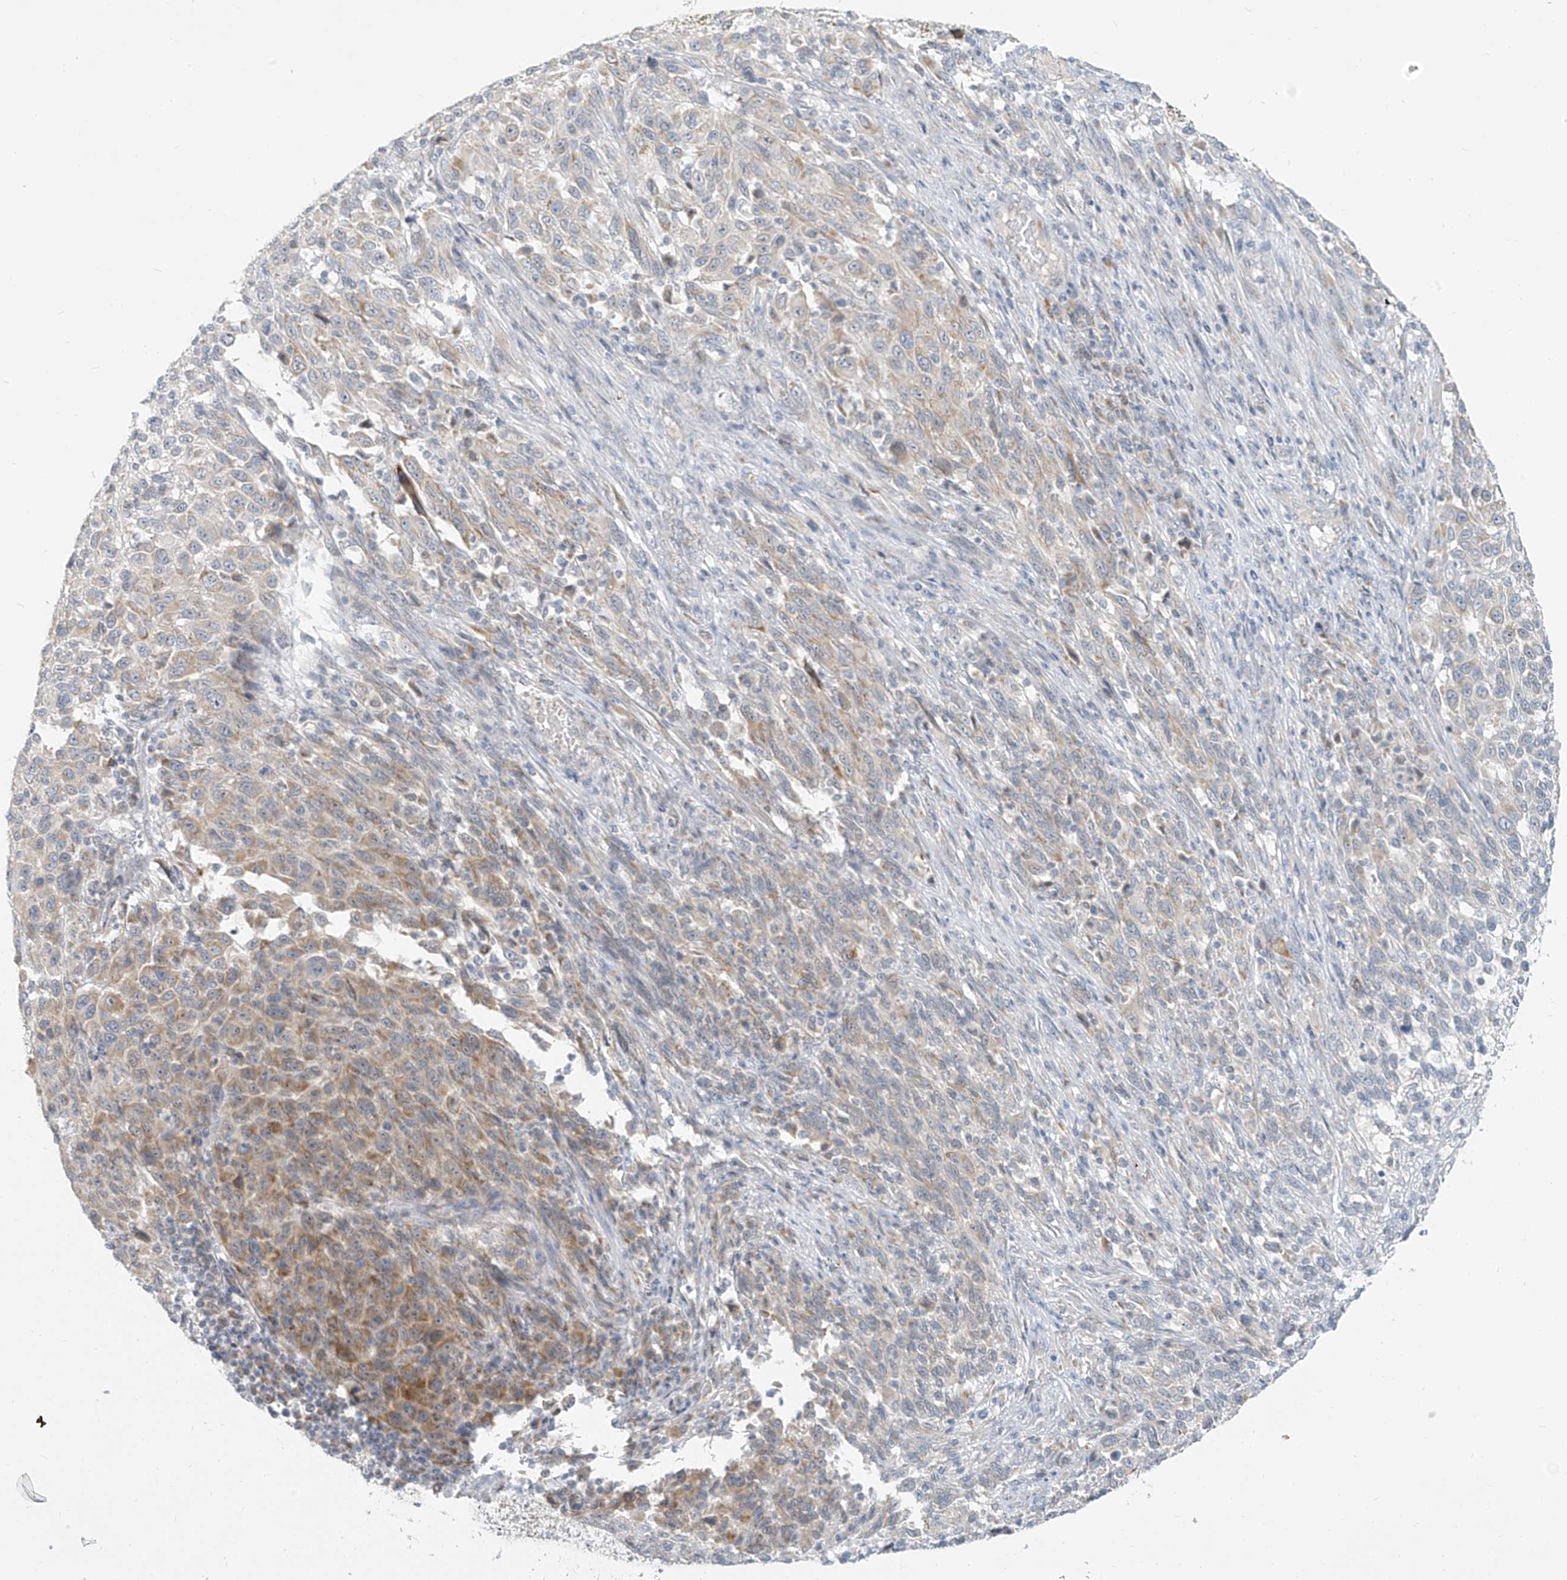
{"staining": {"intensity": "moderate", "quantity": "<25%", "location": "cytoplasmic/membranous"}, "tissue": "melanoma", "cell_type": "Tumor cells", "image_type": "cancer", "snomed": [{"axis": "morphology", "description": "Malignant melanoma, Metastatic site"}, {"axis": "topography", "description": "Lymph node"}], "caption": "Malignant melanoma (metastatic site) stained with IHC exhibits moderate cytoplasmic/membranous positivity in approximately <25% of tumor cells.", "gene": "C2orf42", "patient": {"sex": "male", "age": 61}}